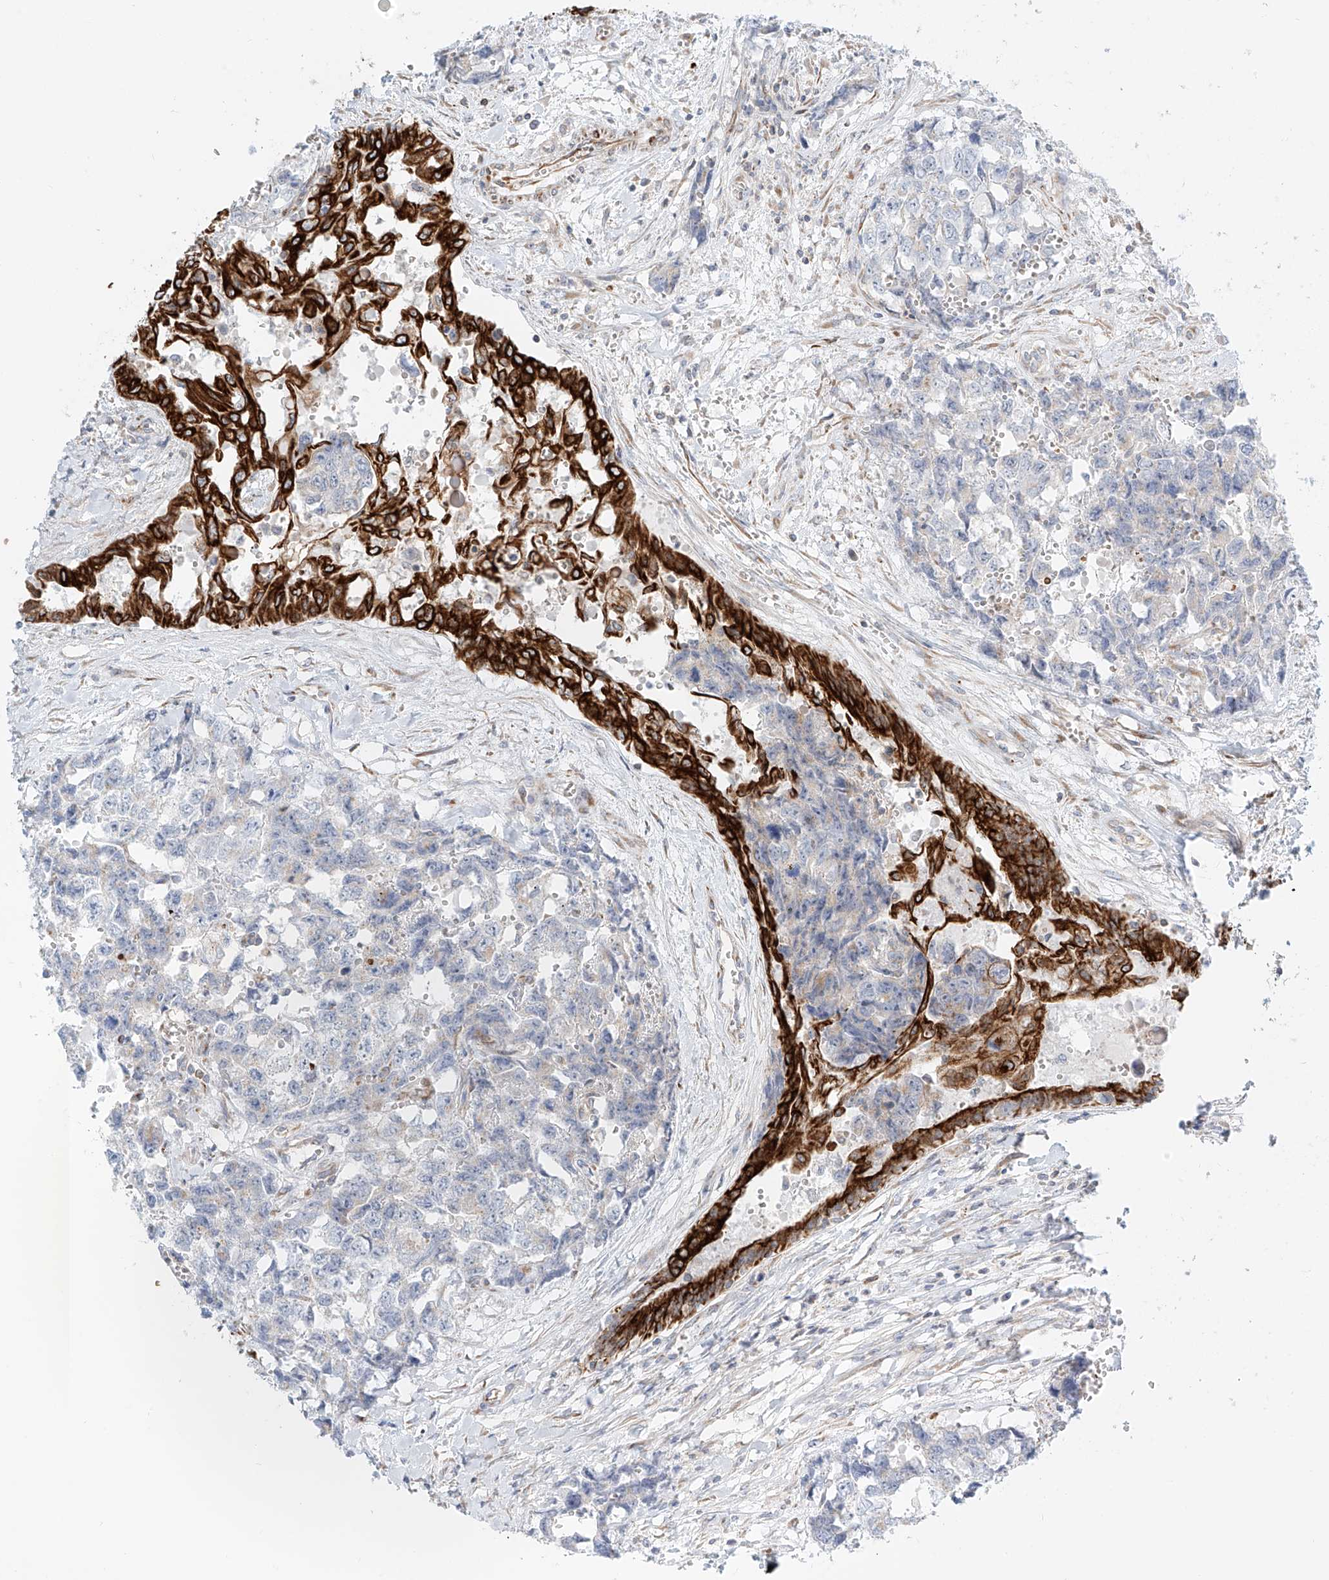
{"staining": {"intensity": "negative", "quantity": "none", "location": "none"}, "tissue": "testis cancer", "cell_type": "Tumor cells", "image_type": "cancer", "snomed": [{"axis": "morphology", "description": "Carcinoma, Embryonal, NOS"}, {"axis": "topography", "description": "Testis"}], "caption": "Testis embryonal carcinoma stained for a protein using immunohistochemistry (IHC) demonstrates no expression tumor cells.", "gene": "EIPR1", "patient": {"sex": "male", "age": 31}}